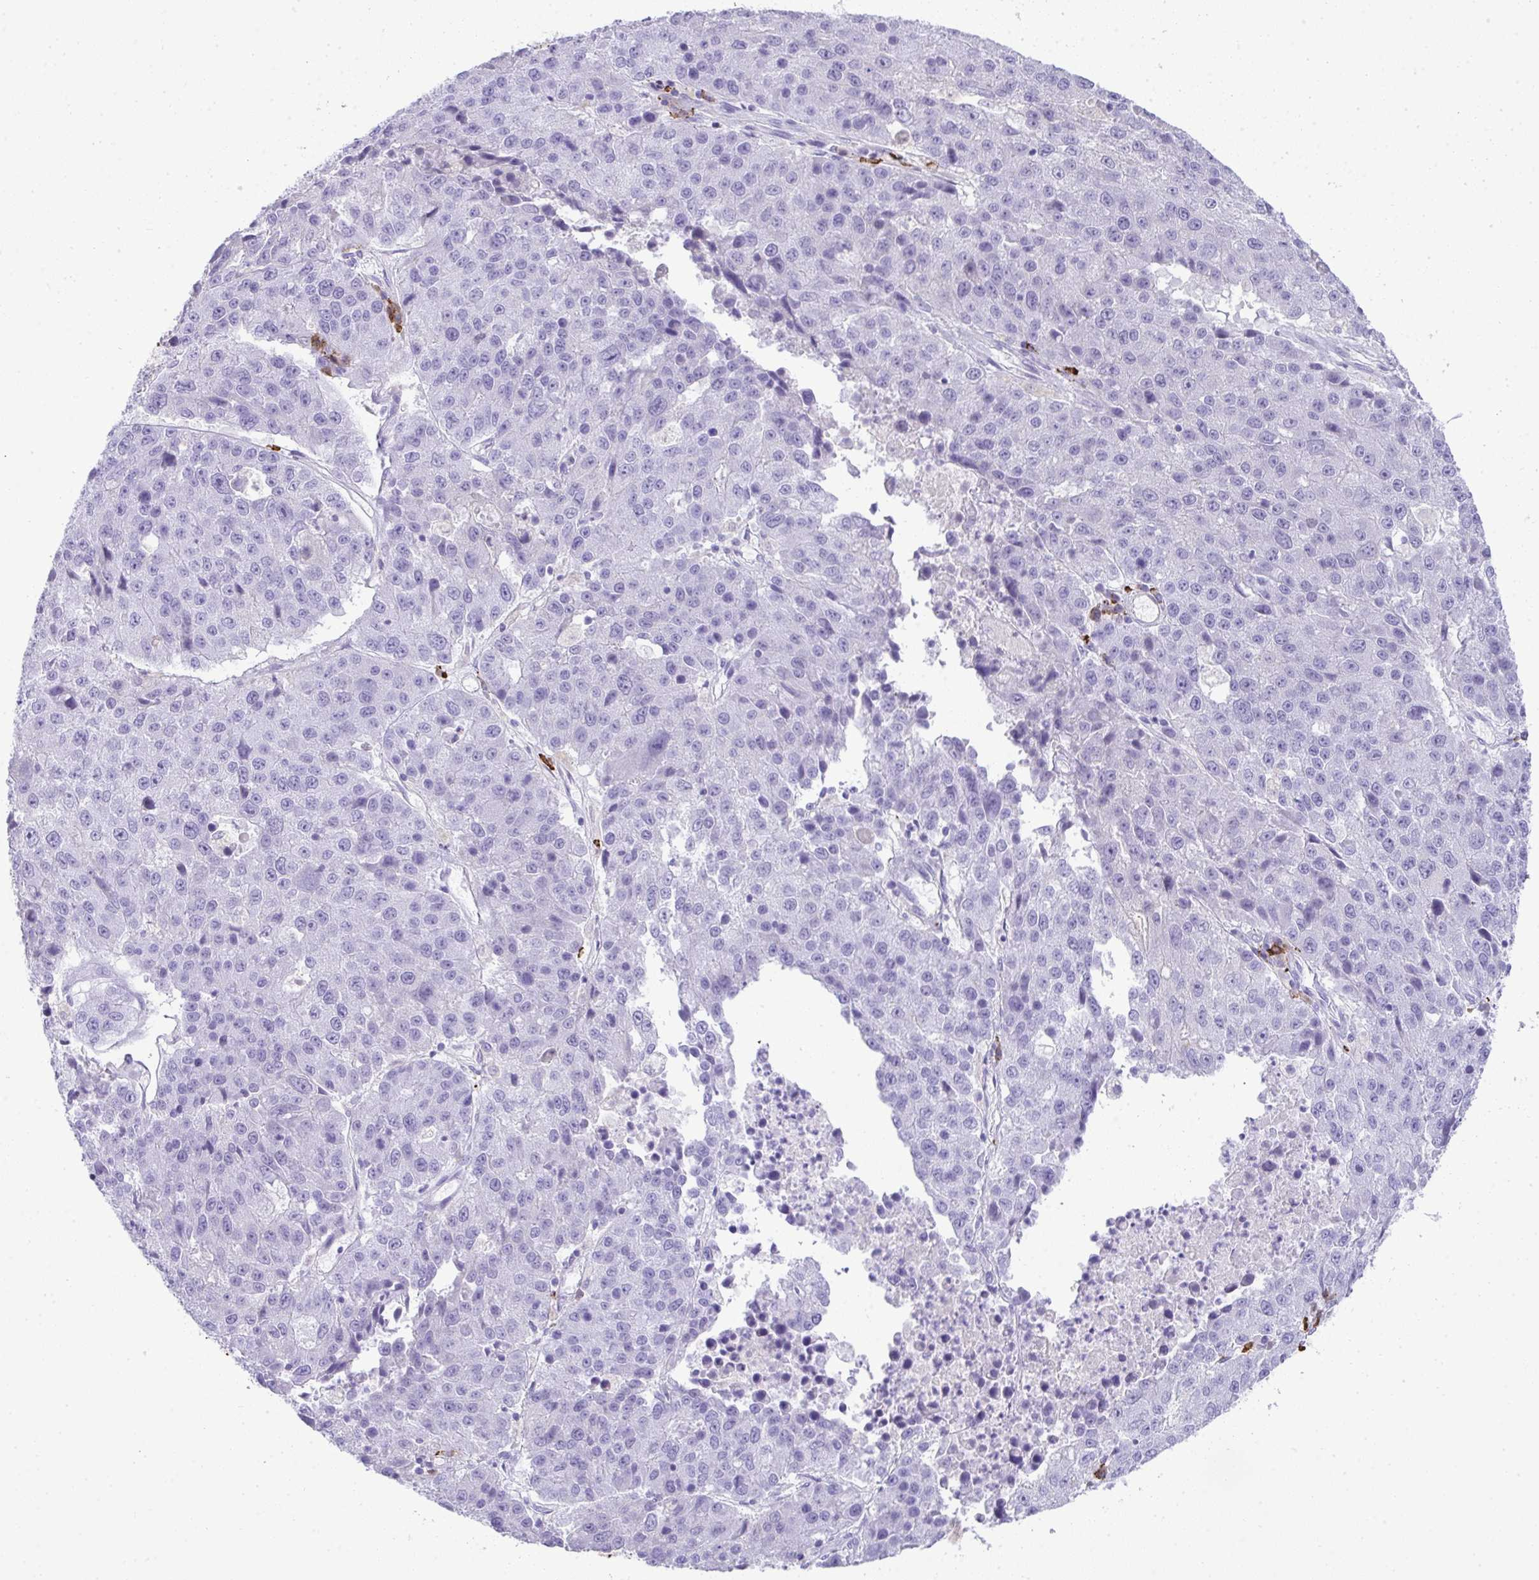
{"staining": {"intensity": "negative", "quantity": "none", "location": "none"}, "tissue": "stomach cancer", "cell_type": "Tumor cells", "image_type": "cancer", "snomed": [{"axis": "morphology", "description": "Adenocarcinoma, NOS"}, {"axis": "topography", "description": "Stomach"}], "caption": "Protein analysis of stomach cancer demonstrates no significant expression in tumor cells.", "gene": "CDADC1", "patient": {"sex": "male", "age": 71}}